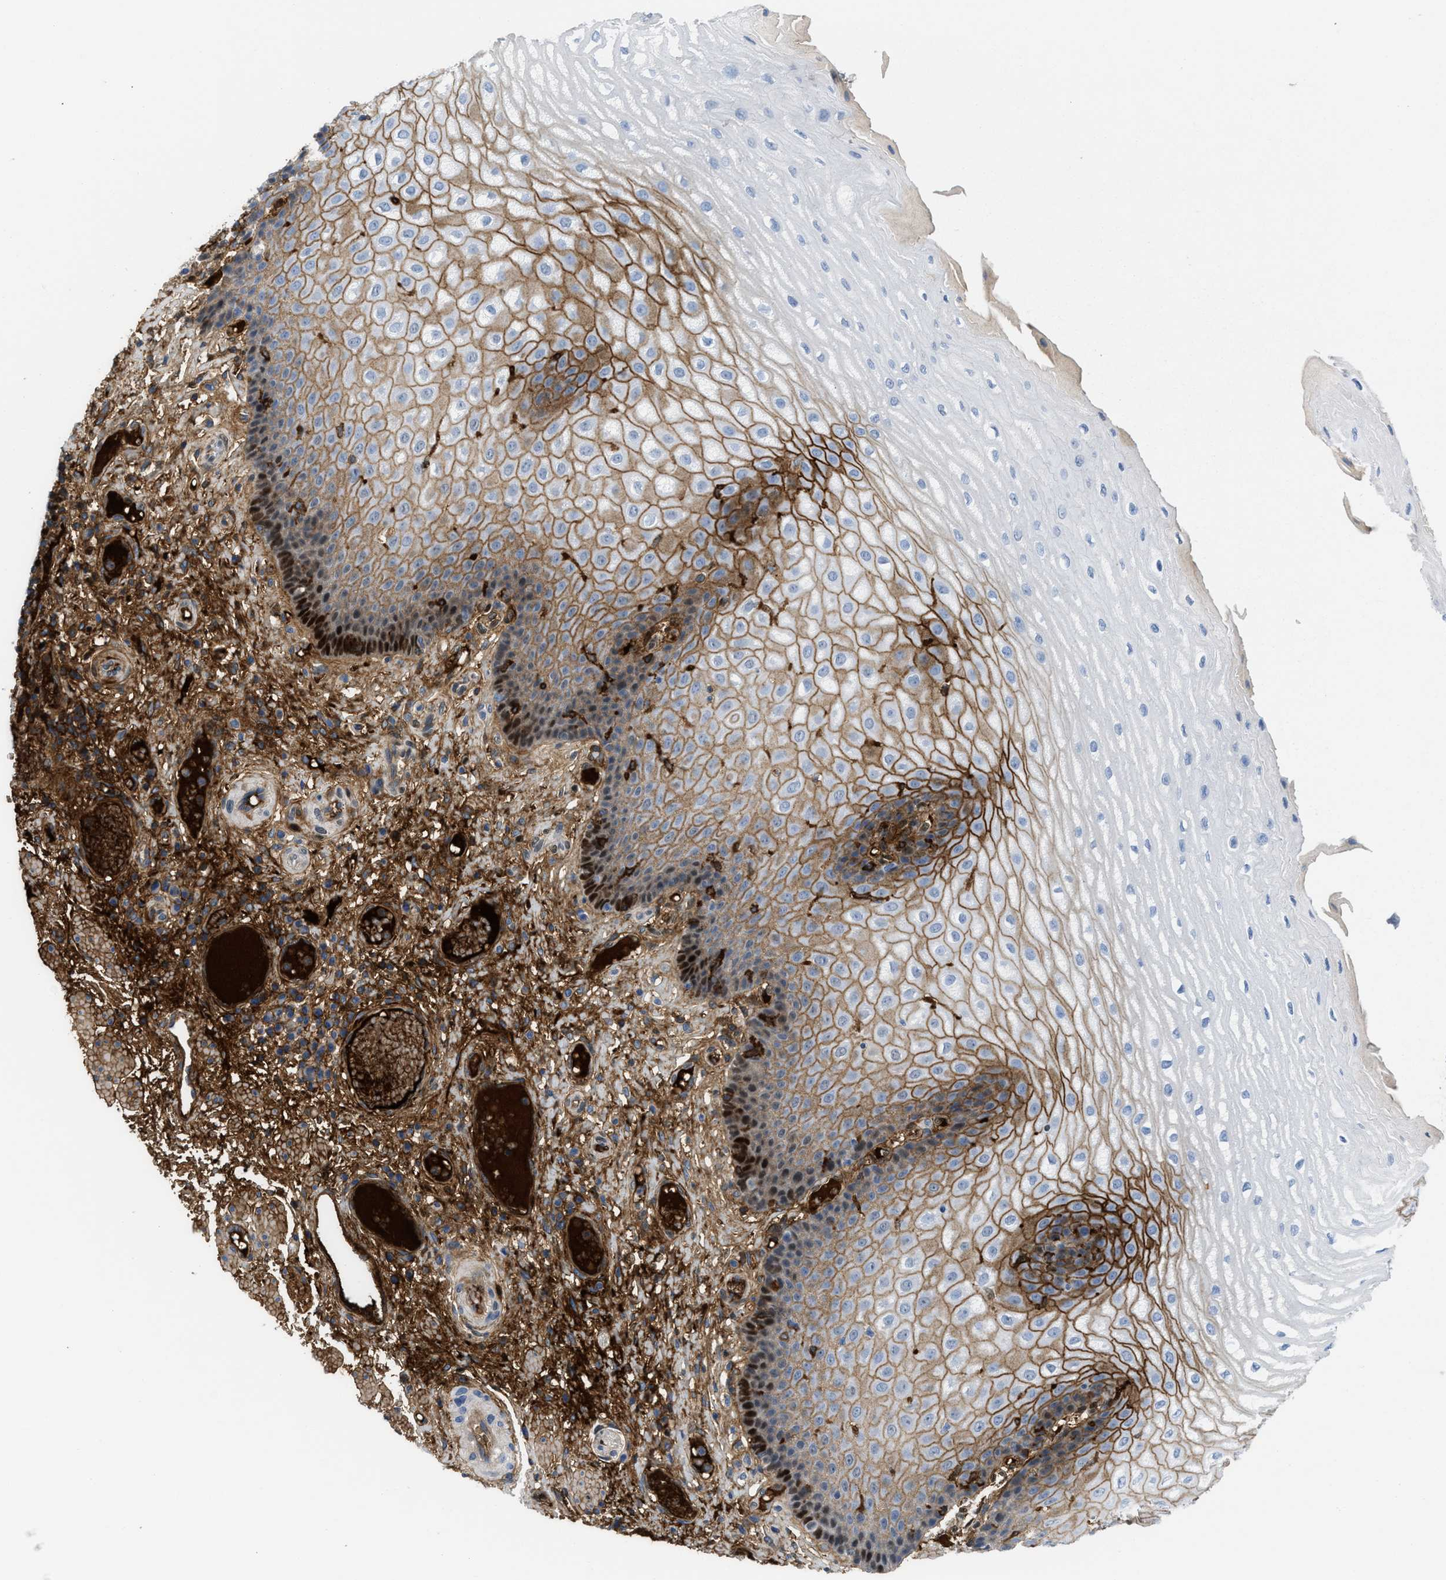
{"staining": {"intensity": "strong", "quantity": "25%-75%", "location": "cytoplasmic/membranous,nuclear"}, "tissue": "esophagus", "cell_type": "Squamous epithelial cells", "image_type": "normal", "snomed": [{"axis": "morphology", "description": "Normal tissue, NOS"}, {"axis": "topography", "description": "Esophagus"}], "caption": "Squamous epithelial cells demonstrate strong cytoplasmic/membranous,nuclear positivity in approximately 25%-75% of cells in unremarkable esophagus.", "gene": "LEF1", "patient": {"sex": "male", "age": 54}}